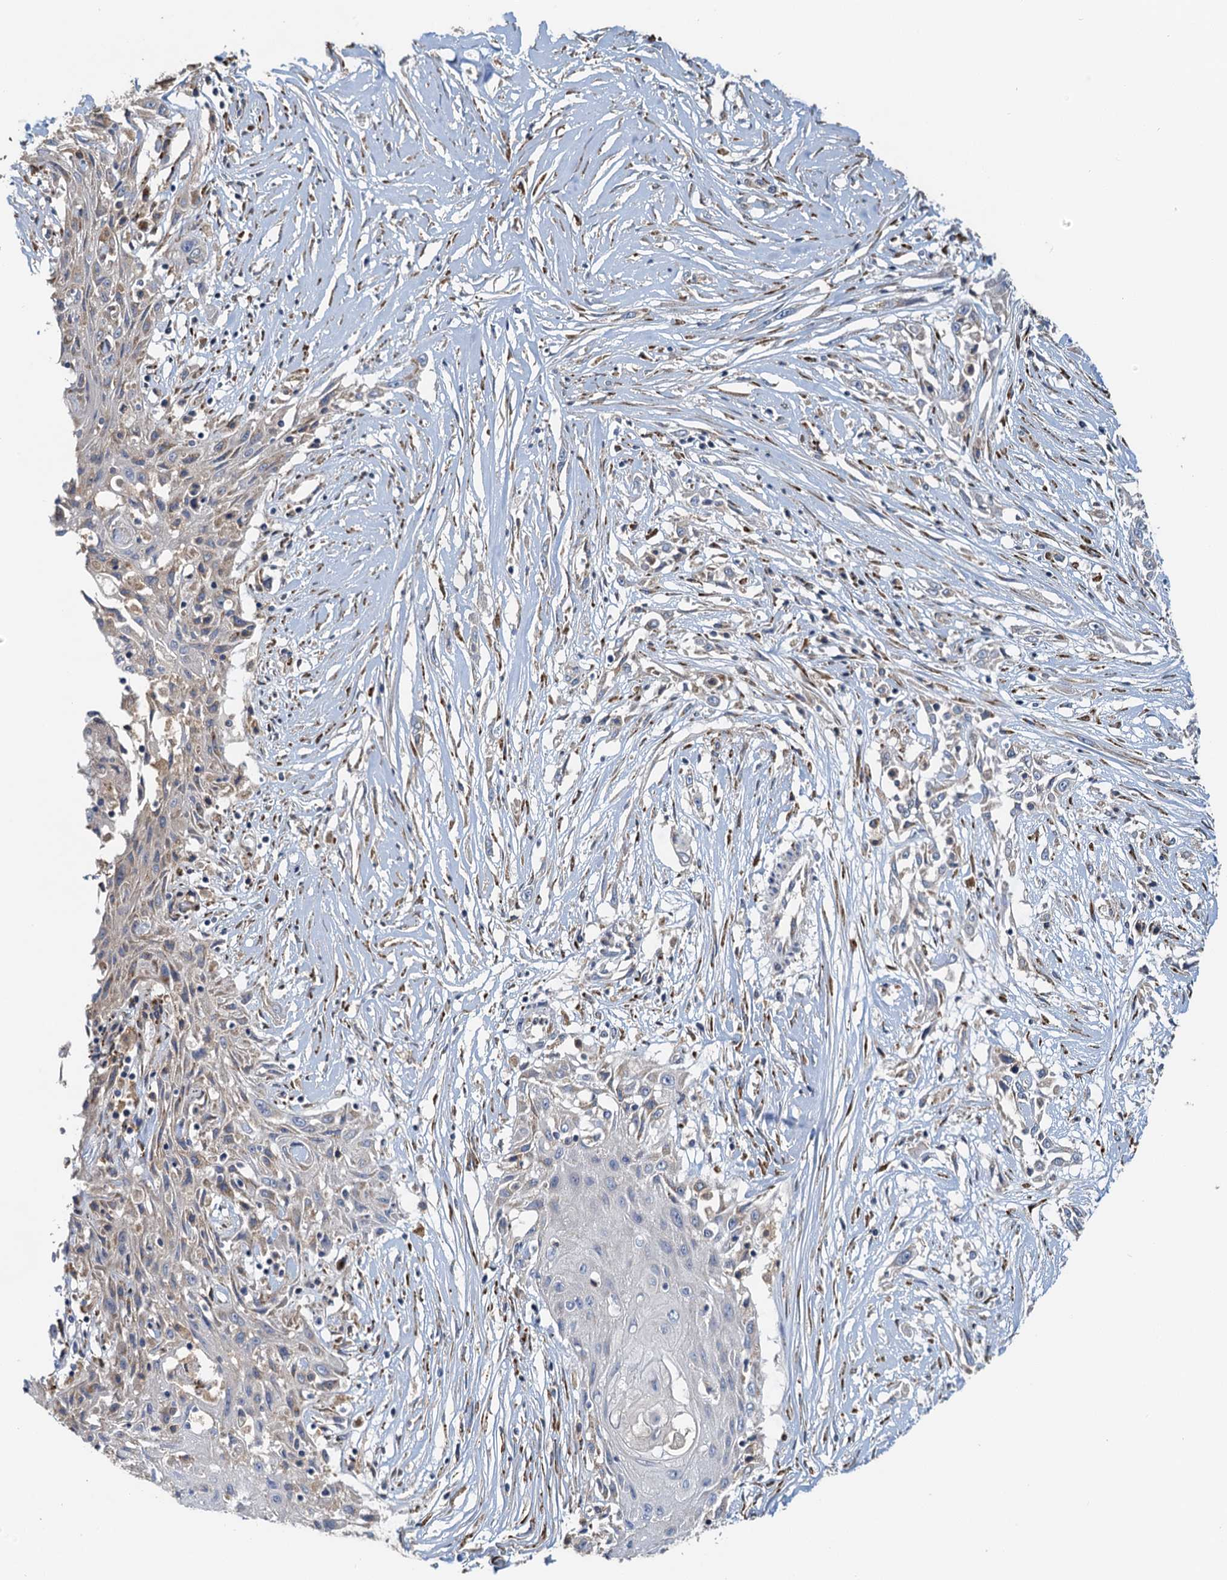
{"staining": {"intensity": "negative", "quantity": "none", "location": "none"}, "tissue": "skin cancer", "cell_type": "Tumor cells", "image_type": "cancer", "snomed": [{"axis": "morphology", "description": "Squamous cell carcinoma, NOS"}, {"axis": "morphology", "description": "Squamous cell carcinoma, metastatic, NOS"}, {"axis": "topography", "description": "Skin"}, {"axis": "topography", "description": "Lymph node"}], "caption": "Tumor cells show no significant protein staining in skin metastatic squamous cell carcinoma.", "gene": "NKAPD1", "patient": {"sex": "male", "age": 75}}